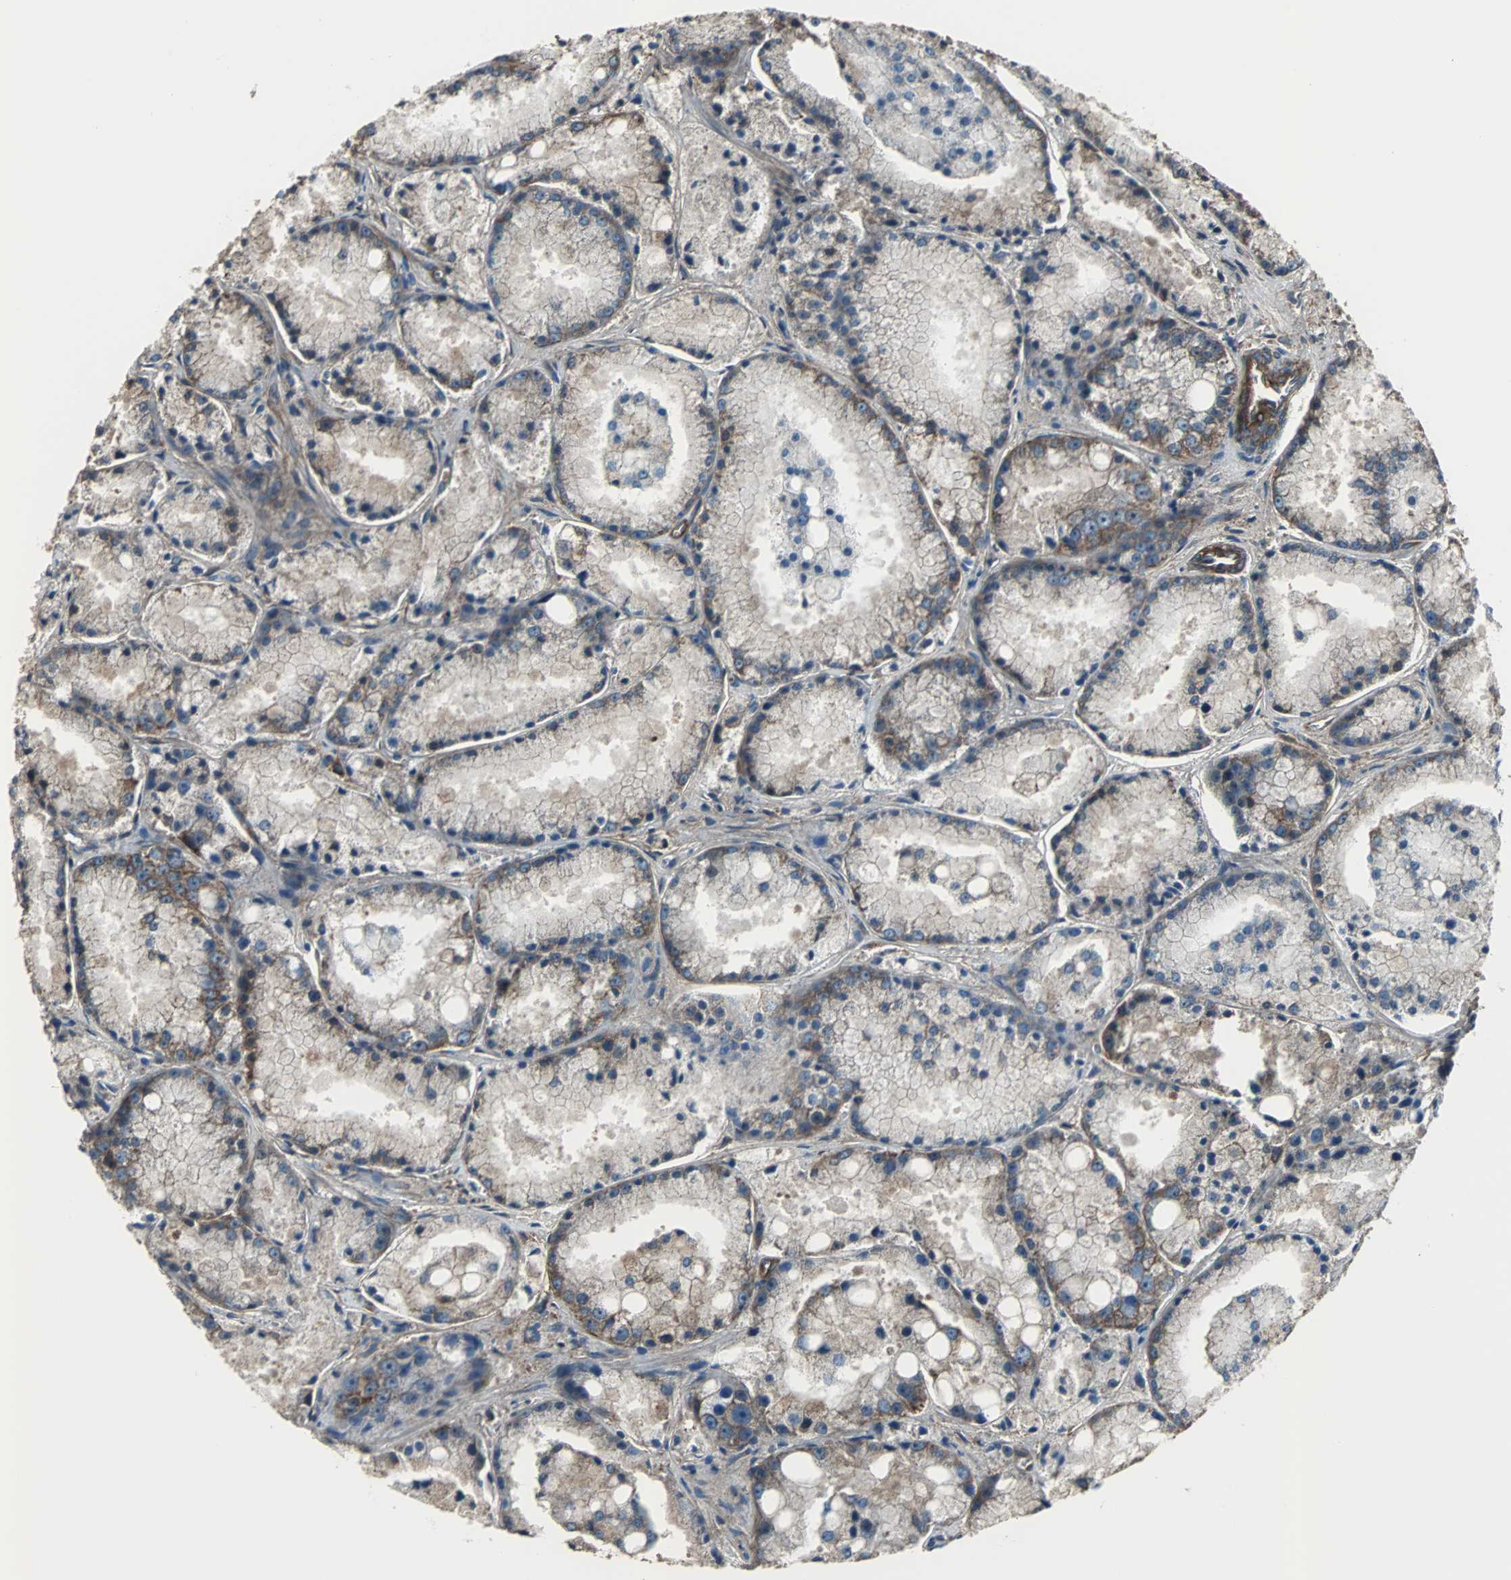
{"staining": {"intensity": "moderate", "quantity": "25%-75%", "location": "cytoplasmic/membranous"}, "tissue": "prostate cancer", "cell_type": "Tumor cells", "image_type": "cancer", "snomed": [{"axis": "morphology", "description": "Adenocarcinoma, Low grade"}, {"axis": "topography", "description": "Prostate"}], "caption": "Prostate cancer was stained to show a protein in brown. There is medium levels of moderate cytoplasmic/membranous positivity in about 25%-75% of tumor cells. The staining was performed using DAB (3,3'-diaminobenzidine) to visualize the protein expression in brown, while the nuclei were stained in blue with hematoxylin (Magnification: 20x).", "gene": "ACTN1", "patient": {"sex": "male", "age": 64}}